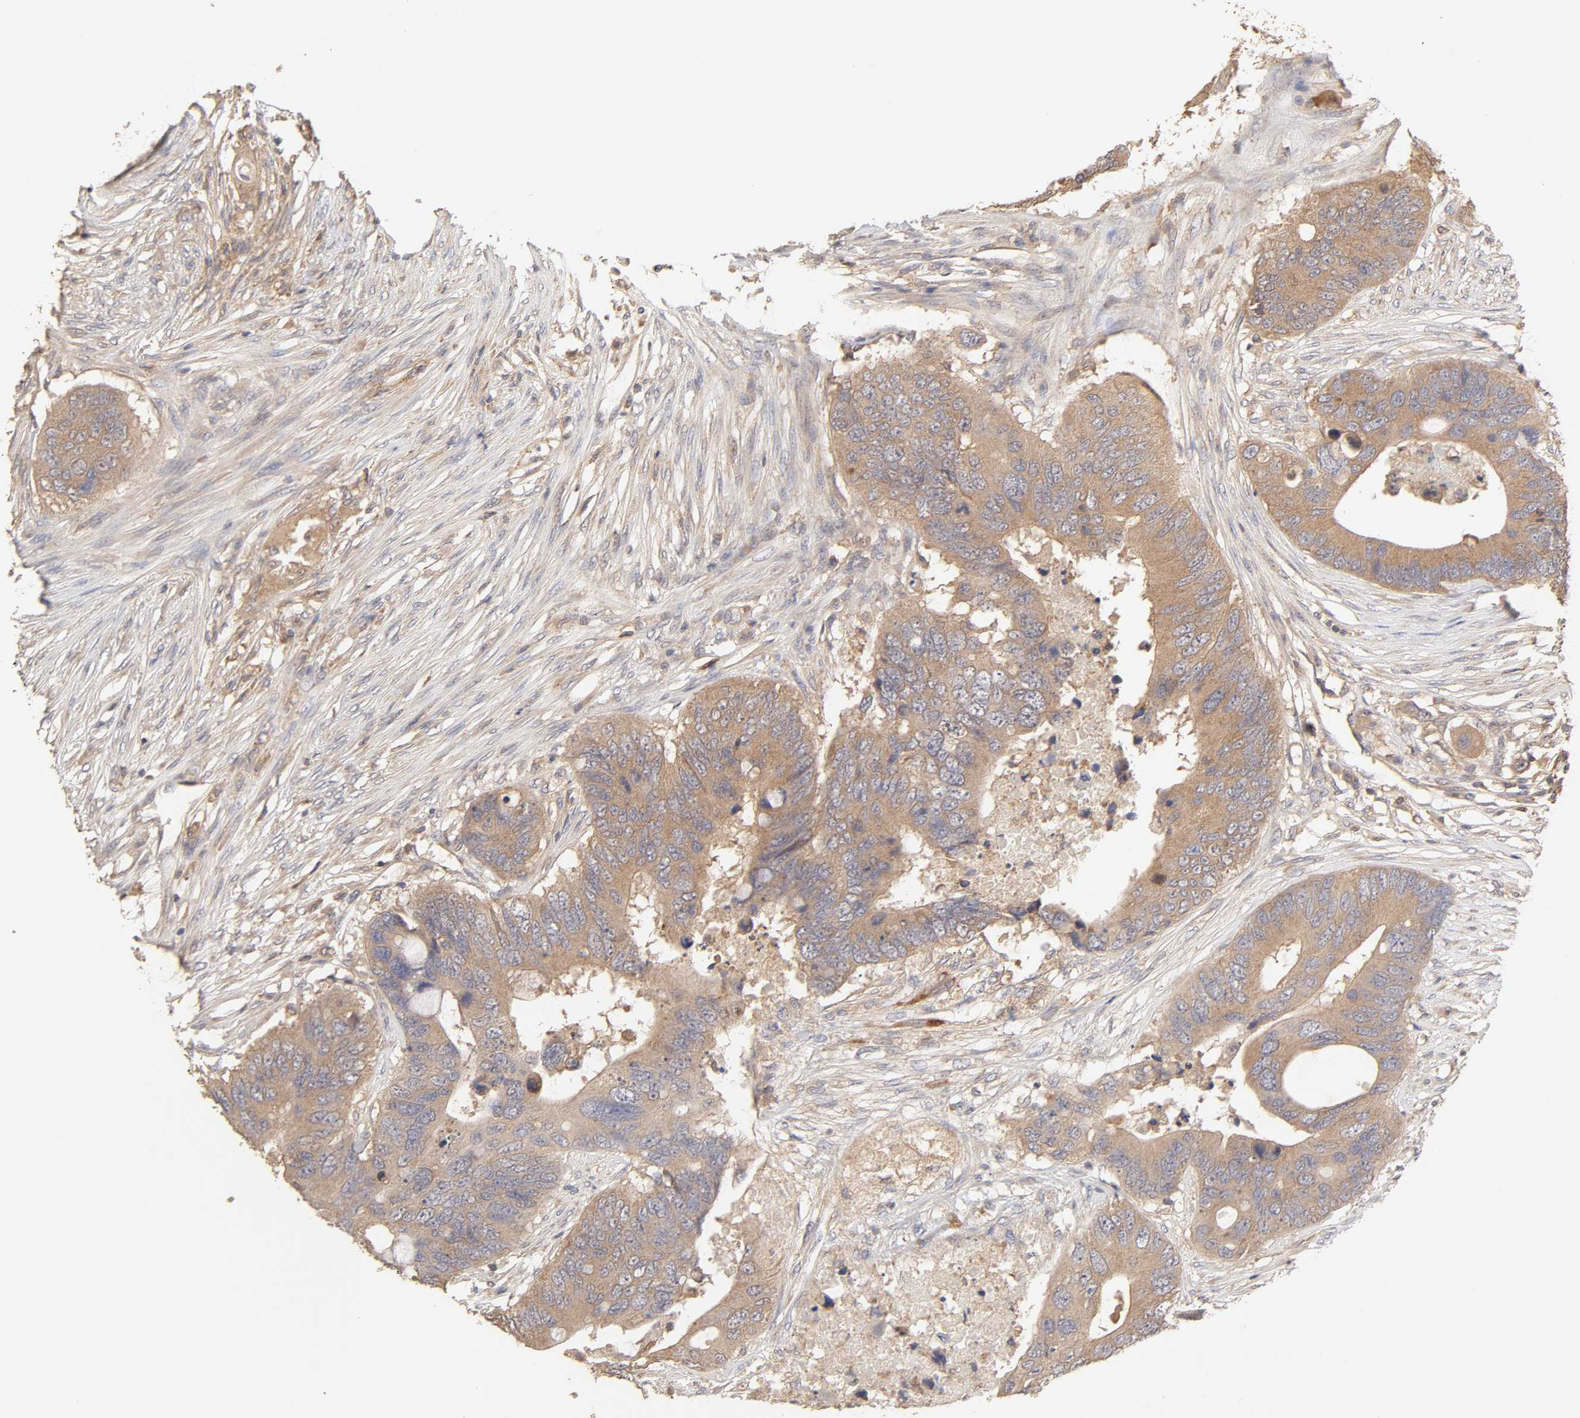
{"staining": {"intensity": "moderate", "quantity": ">75%", "location": "cytoplasmic/membranous"}, "tissue": "colorectal cancer", "cell_type": "Tumor cells", "image_type": "cancer", "snomed": [{"axis": "morphology", "description": "Adenocarcinoma, NOS"}, {"axis": "topography", "description": "Colon"}], "caption": "Immunohistochemistry (IHC) image of human colorectal cancer stained for a protein (brown), which exhibits medium levels of moderate cytoplasmic/membranous expression in approximately >75% of tumor cells.", "gene": "AP1G2", "patient": {"sex": "male", "age": 71}}